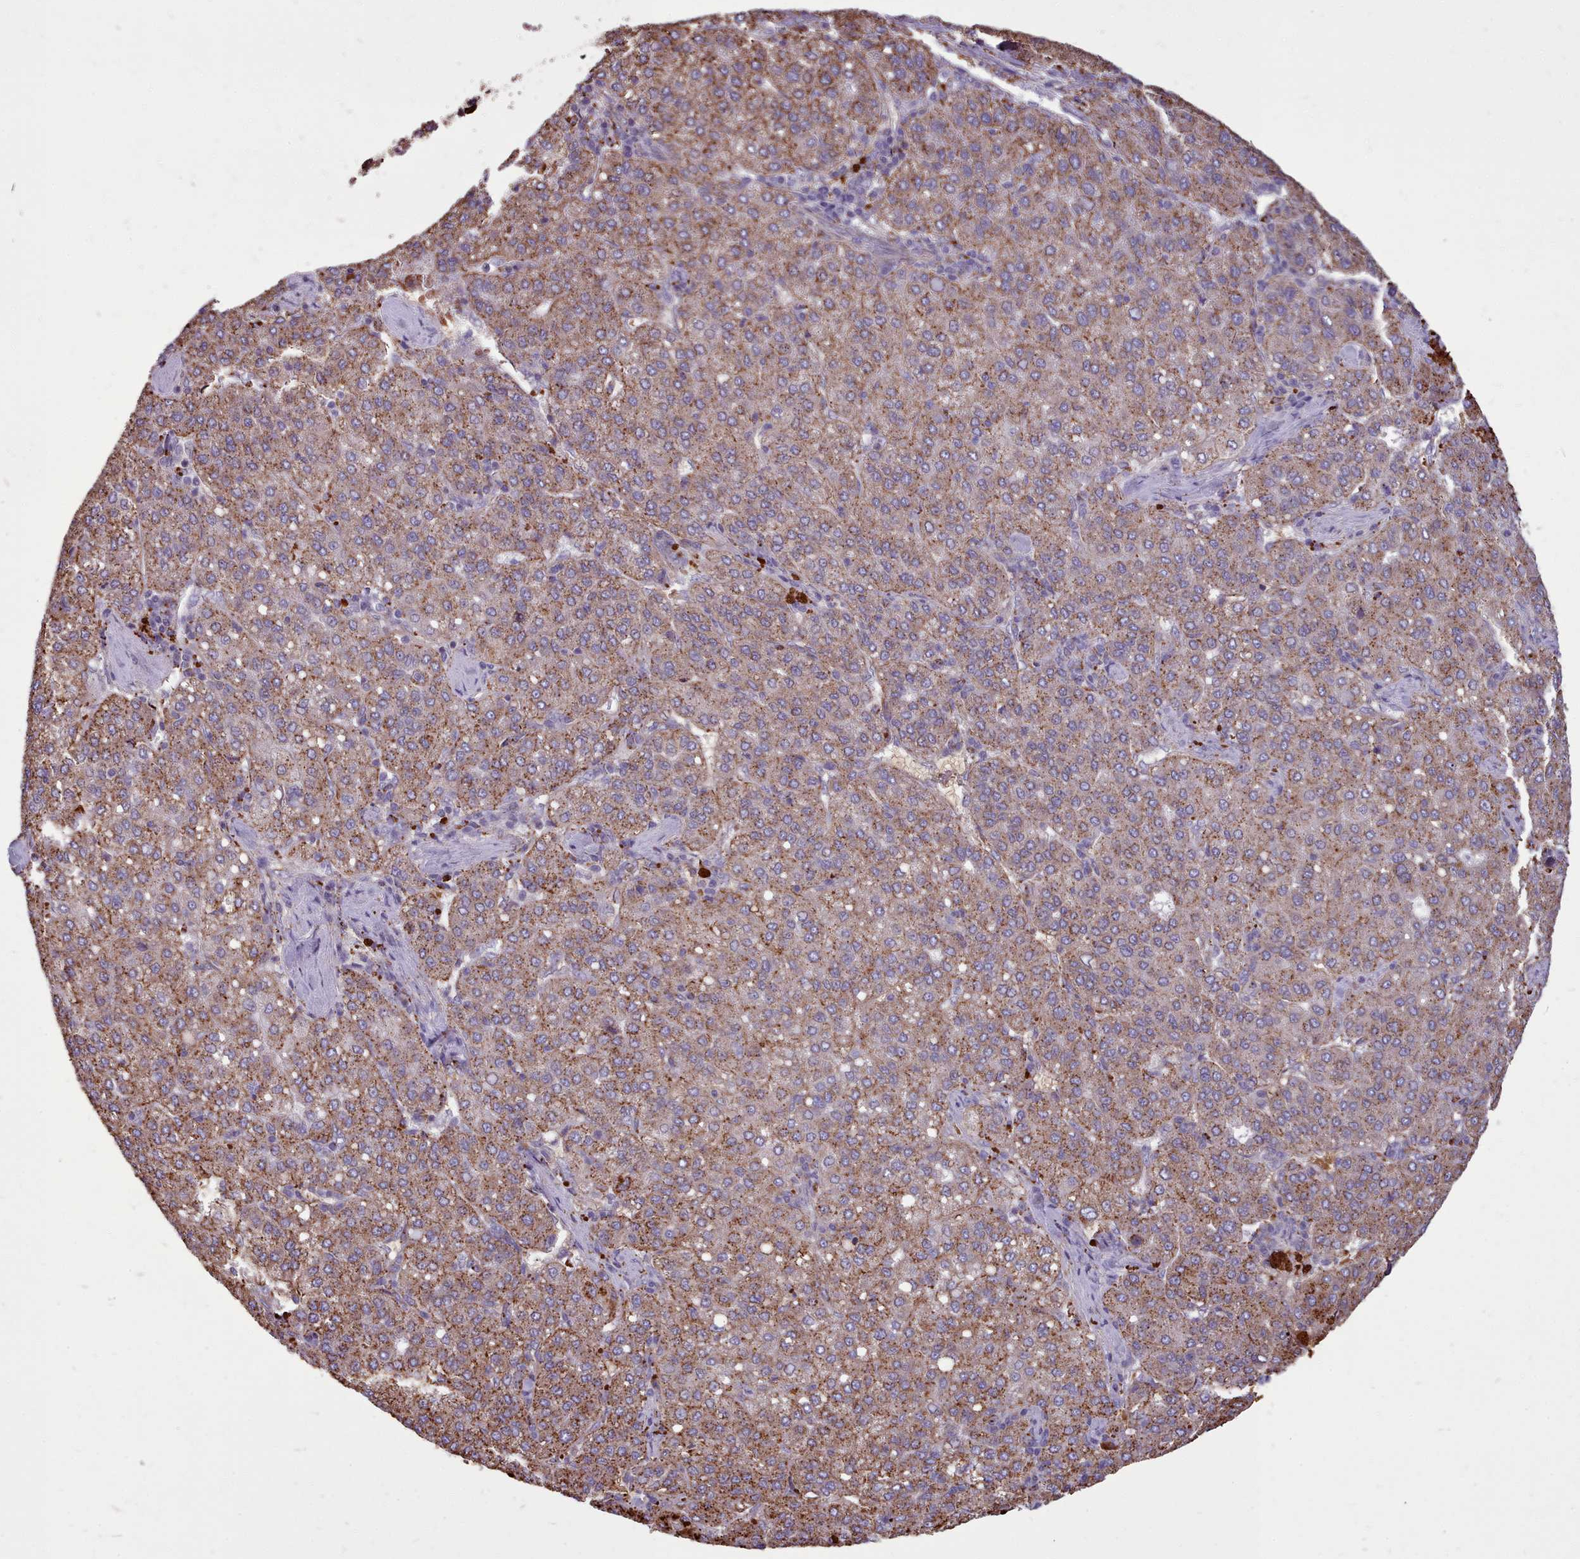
{"staining": {"intensity": "moderate", "quantity": ">75%", "location": "cytoplasmic/membranous"}, "tissue": "liver cancer", "cell_type": "Tumor cells", "image_type": "cancer", "snomed": [{"axis": "morphology", "description": "Carcinoma, Hepatocellular, NOS"}, {"axis": "topography", "description": "Liver"}], "caption": "There is medium levels of moderate cytoplasmic/membranous positivity in tumor cells of liver cancer, as demonstrated by immunohistochemical staining (brown color).", "gene": "PACSIN3", "patient": {"sex": "male", "age": 65}}